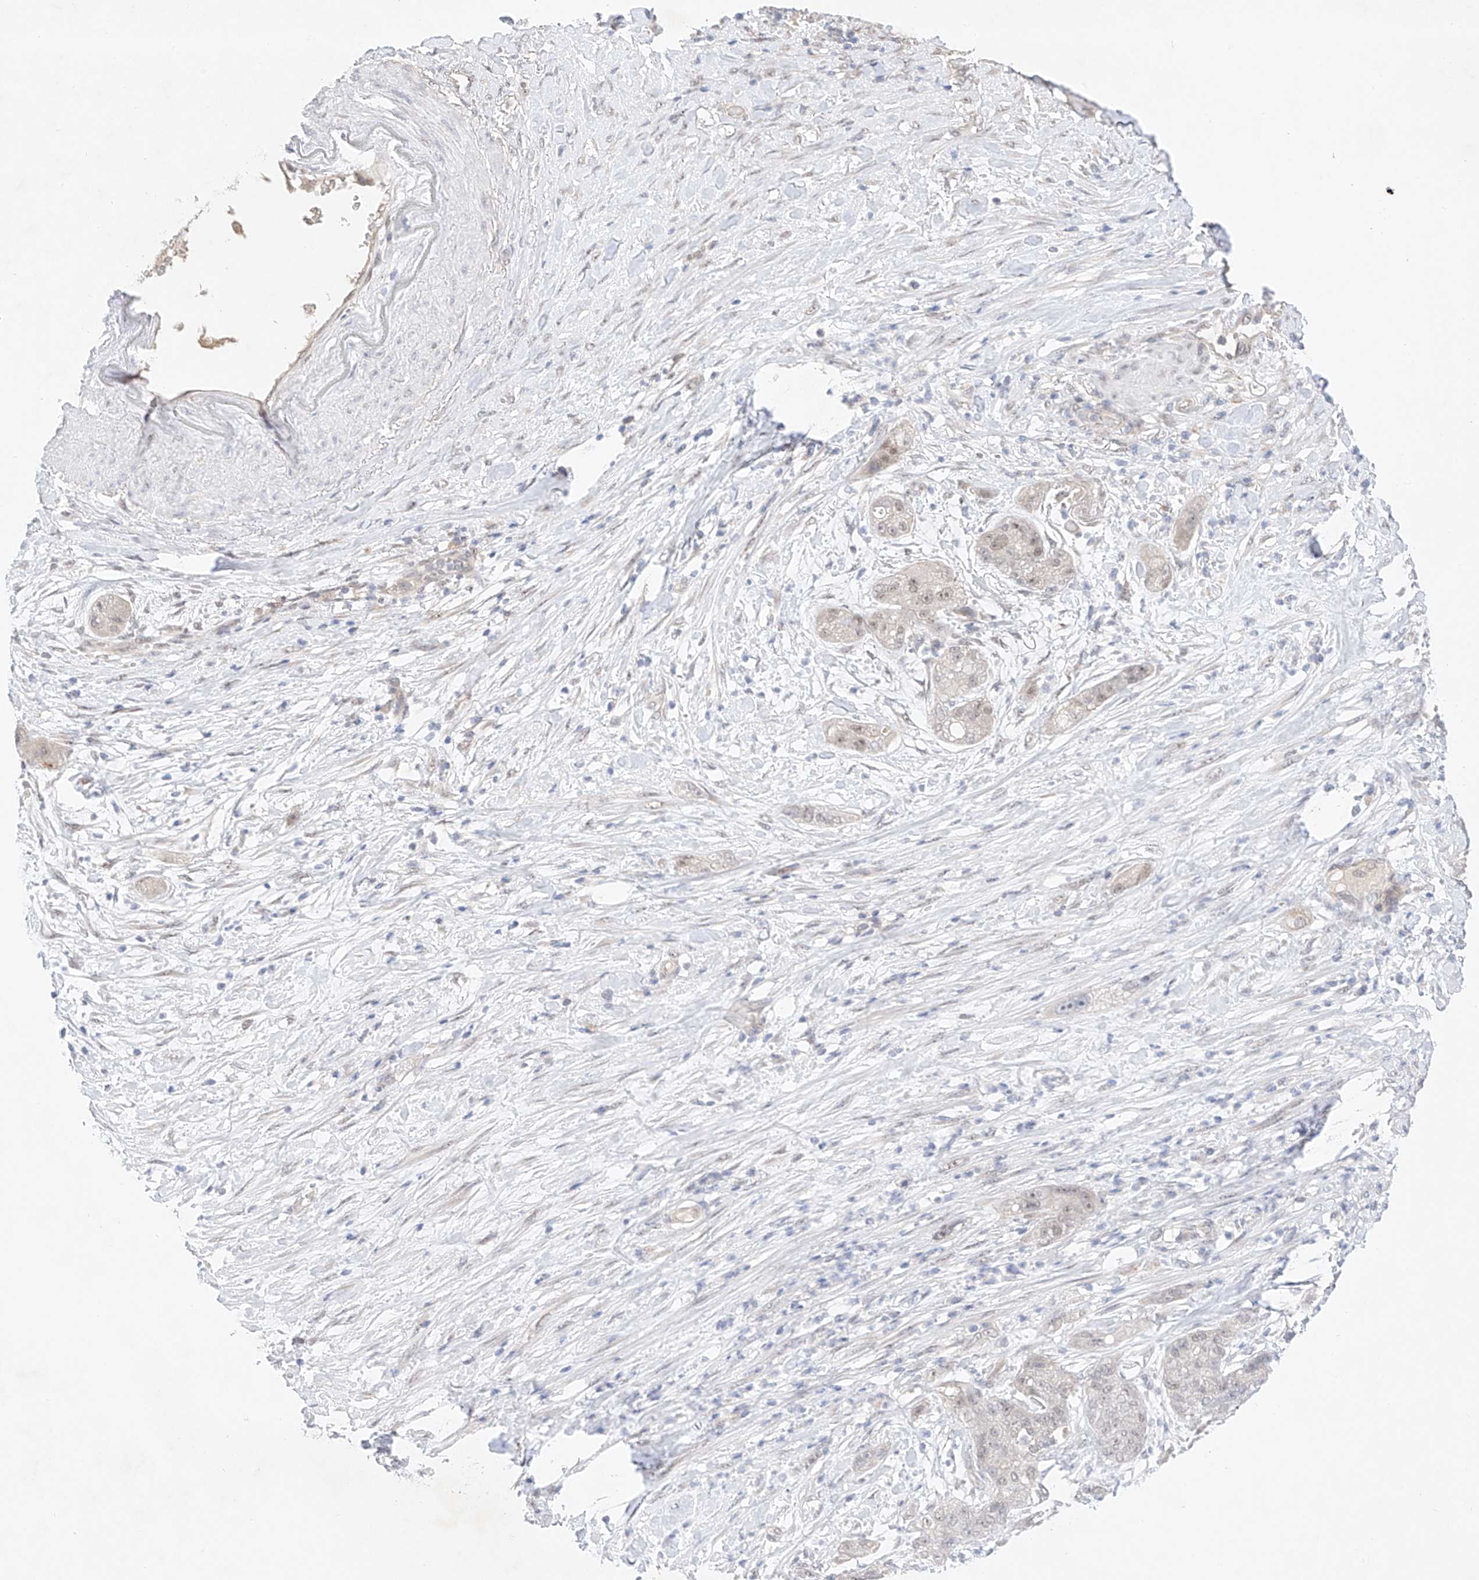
{"staining": {"intensity": "negative", "quantity": "none", "location": "none"}, "tissue": "pancreatic cancer", "cell_type": "Tumor cells", "image_type": "cancer", "snomed": [{"axis": "morphology", "description": "Adenocarcinoma, NOS"}, {"axis": "topography", "description": "Pancreas"}], "caption": "The IHC image has no significant staining in tumor cells of pancreatic adenocarcinoma tissue.", "gene": "IL22RA2", "patient": {"sex": "female", "age": 78}}